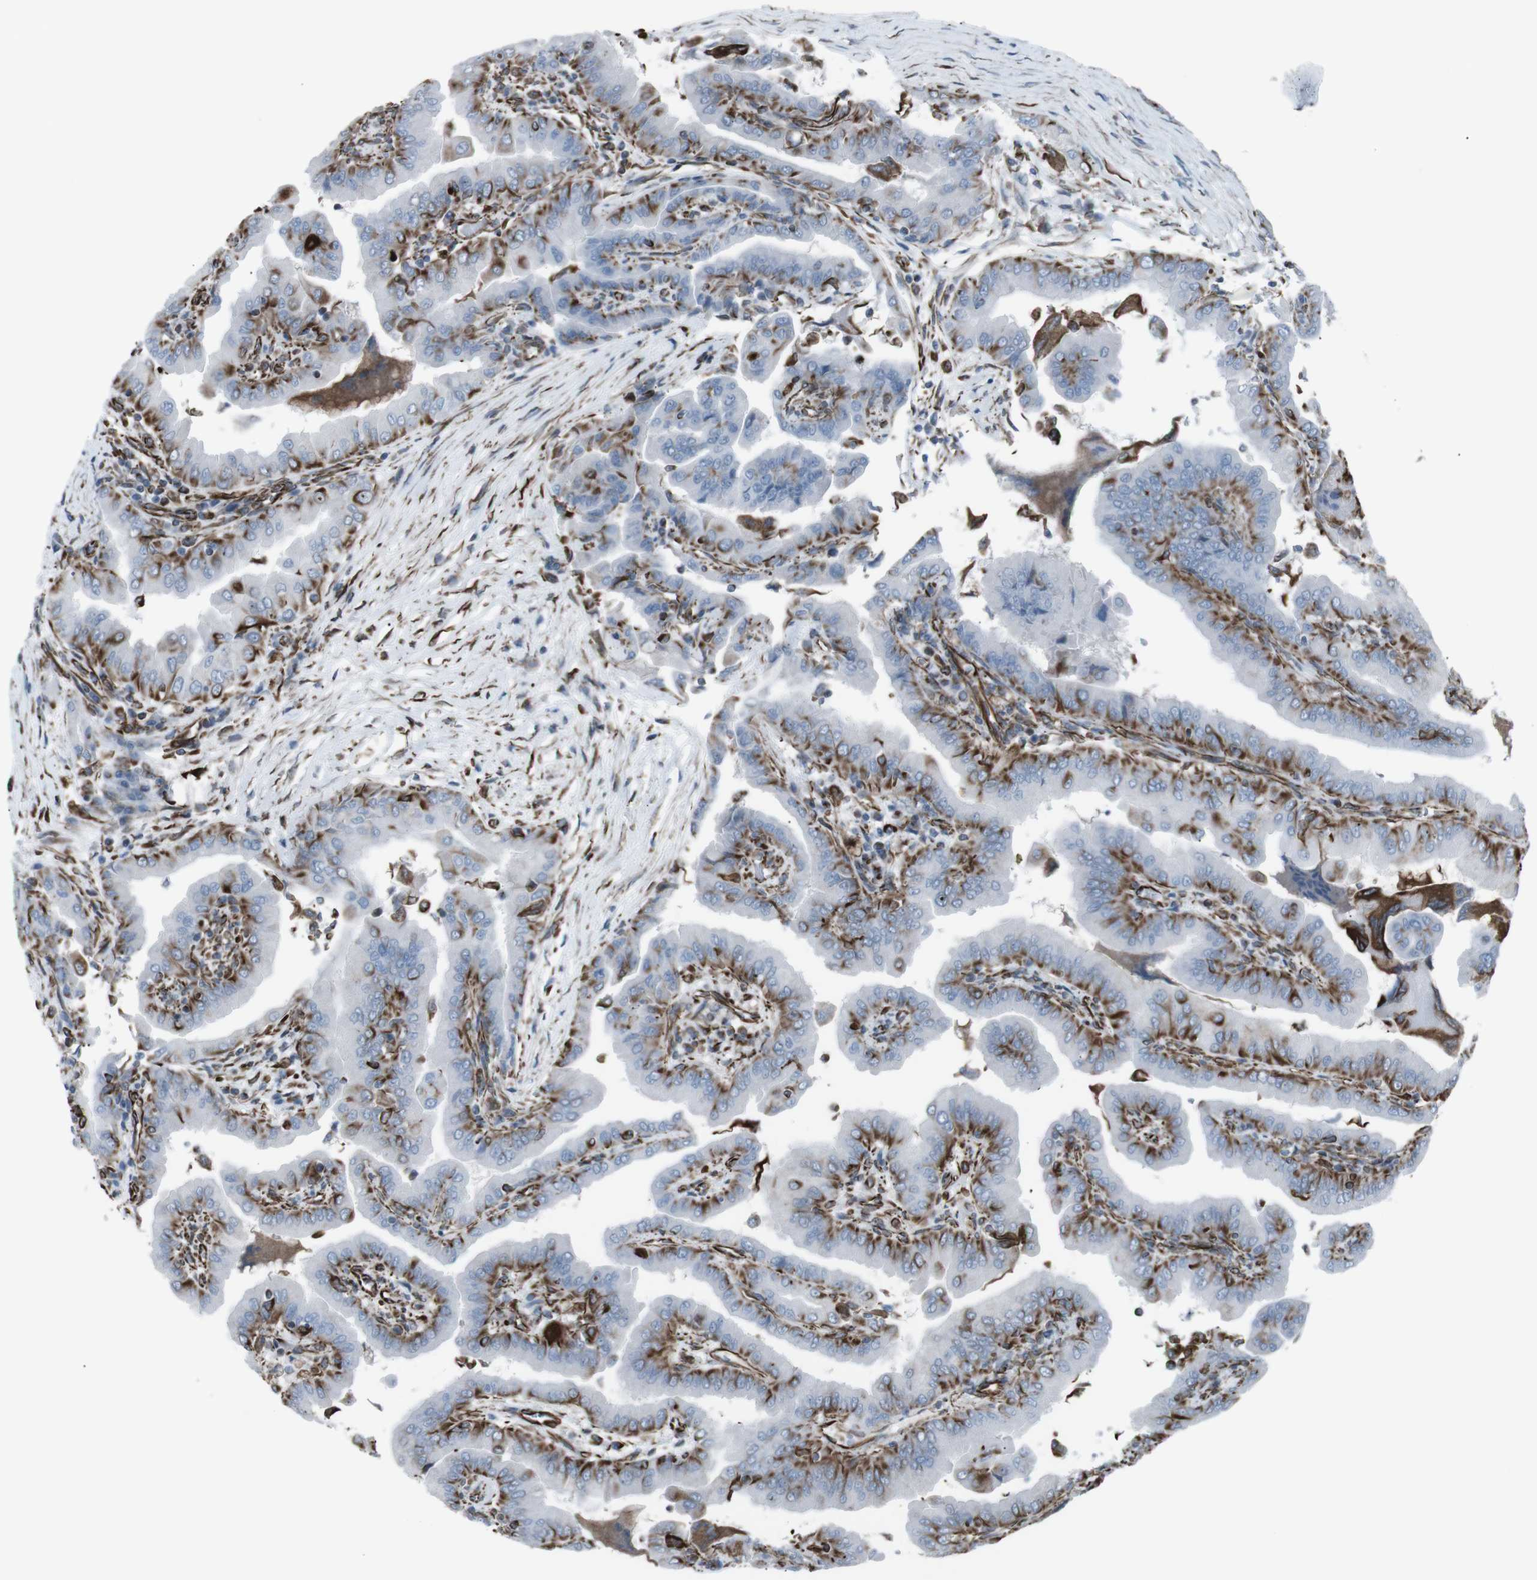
{"staining": {"intensity": "moderate", "quantity": "<25%", "location": "cytoplasmic/membranous"}, "tissue": "thyroid cancer", "cell_type": "Tumor cells", "image_type": "cancer", "snomed": [{"axis": "morphology", "description": "Papillary adenocarcinoma, NOS"}, {"axis": "topography", "description": "Thyroid gland"}], "caption": "Moderate cytoplasmic/membranous protein staining is identified in about <25% of tumor cells in papillary adenocarcinoma (thyroid).", "gene": "ZDHHC6", "patient": {"sex": "male", "age": 33}}